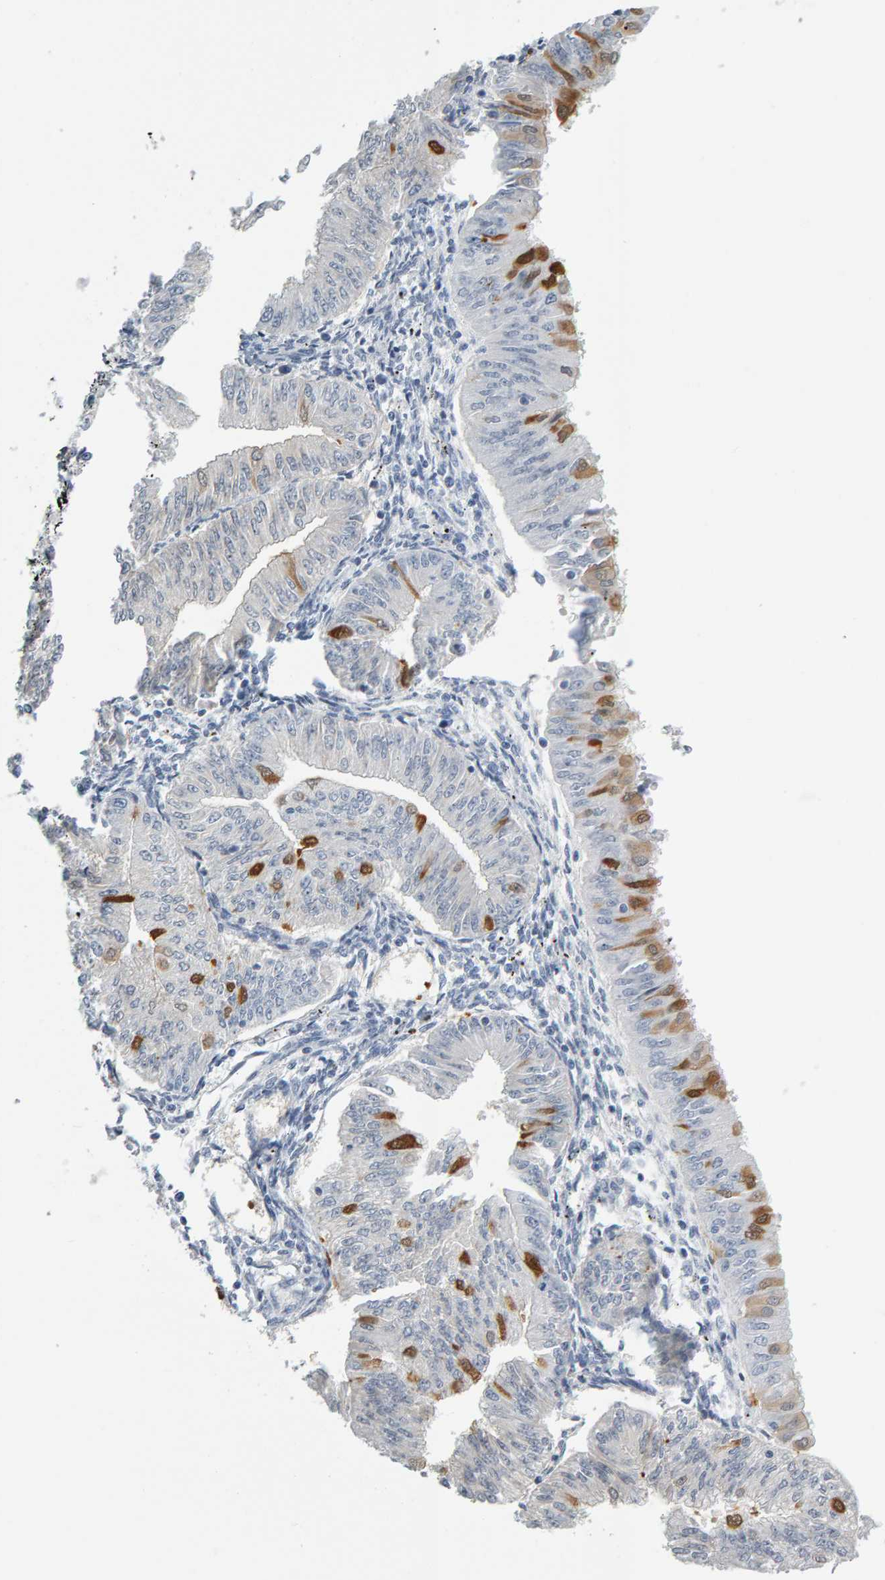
{"staining": {"intensity": "moderate", "quantity": "<25%", "location": "cytoplasmic/membranous"}, "tissue": "endometrial cancer", "cell_type": "Tumor cells", "image_type": "cancer", "snomed": [{"axis": "morphology", "description": "Normal tissue, NOS"}, {"axis": "morphology", "description": "Adenocarcinoma, NOS"}, {"axis": "topography", "description": "Endometrium"}], "caption": "Adenocarcinoma (endometrial) stained with DAB (3,3'-diaminobenzidine) immunohistochemistry shows low levels of moderate cytoplasmic/membranous staining in approximately <25% of tumor cells.", "gene": "CTH", "patient": {"sex": "female", "age": 53}}